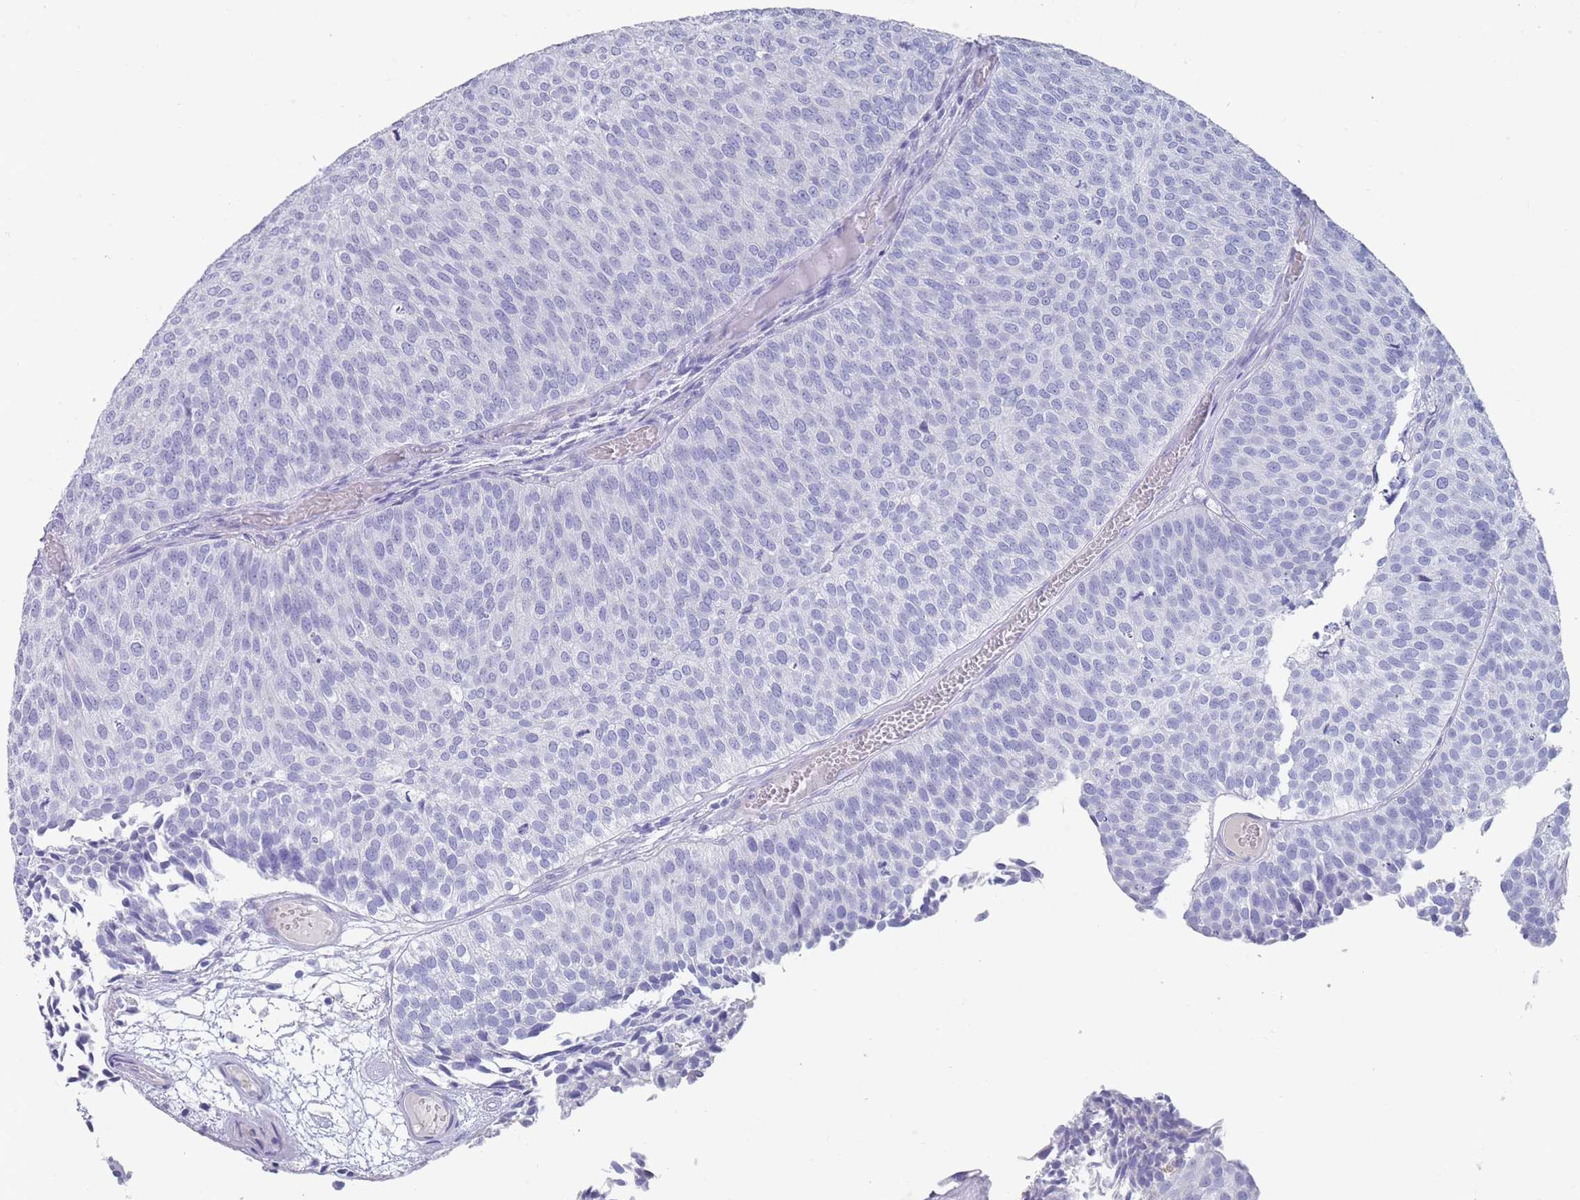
{"staining": {"intensity": "negative", "quantity": "none", "location": "none"}, "tissue": "urothelial cancer", "cell_type": "Tumor cells", "image_type": "cancer", "snomed": [{"axis": "morphology", "description": "Urothelial carcinoma, Low grade"}, {"axis": "topography", "description": "Urinary bladder"}], "caption": "Urothelial cancer was stained to show a protein in brown. There is no significant positivity in tumor cells.", "gene": "ST8SIA5", "patient": {"sex": "male", "age": 84}}